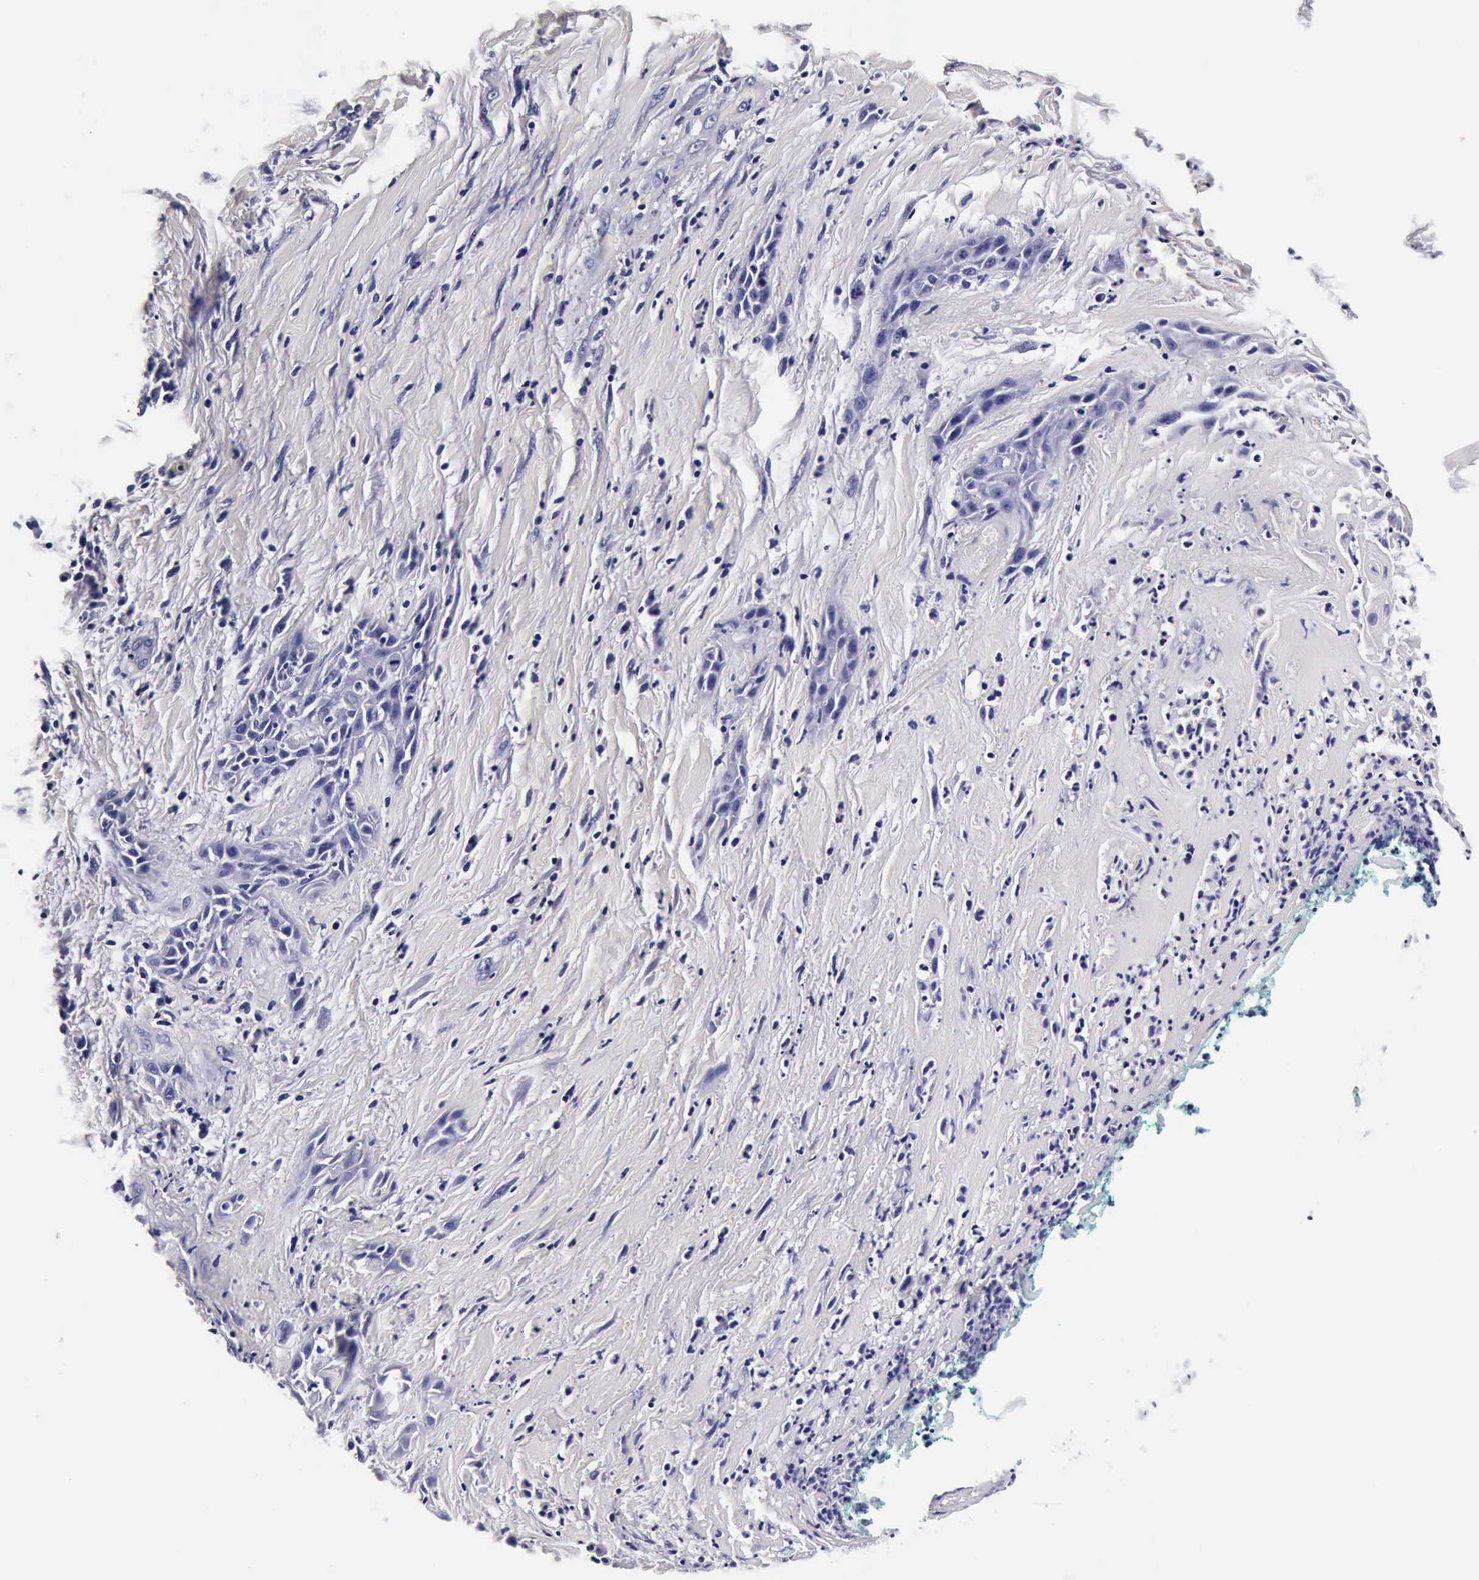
{"staining": {"intensity": "negative", "quantity": "none", "location": "none"}, "tissue": "skin cancer", "cell_type": "Tumor cells", "image_type": "cancer", "snomed": [{"axis": "morphology", "description": "Squamous cell carcinoma, NOS"}, {"axis": "topography", "description": "Skin"}, {"axis": "topography", "description": "Anal"}], "caption": "Tumor cells are negative for protein expression in human skin squamous cell carcinoma.", "gene": "IAPP", "patient": {"sex": "male", "age": 64}}